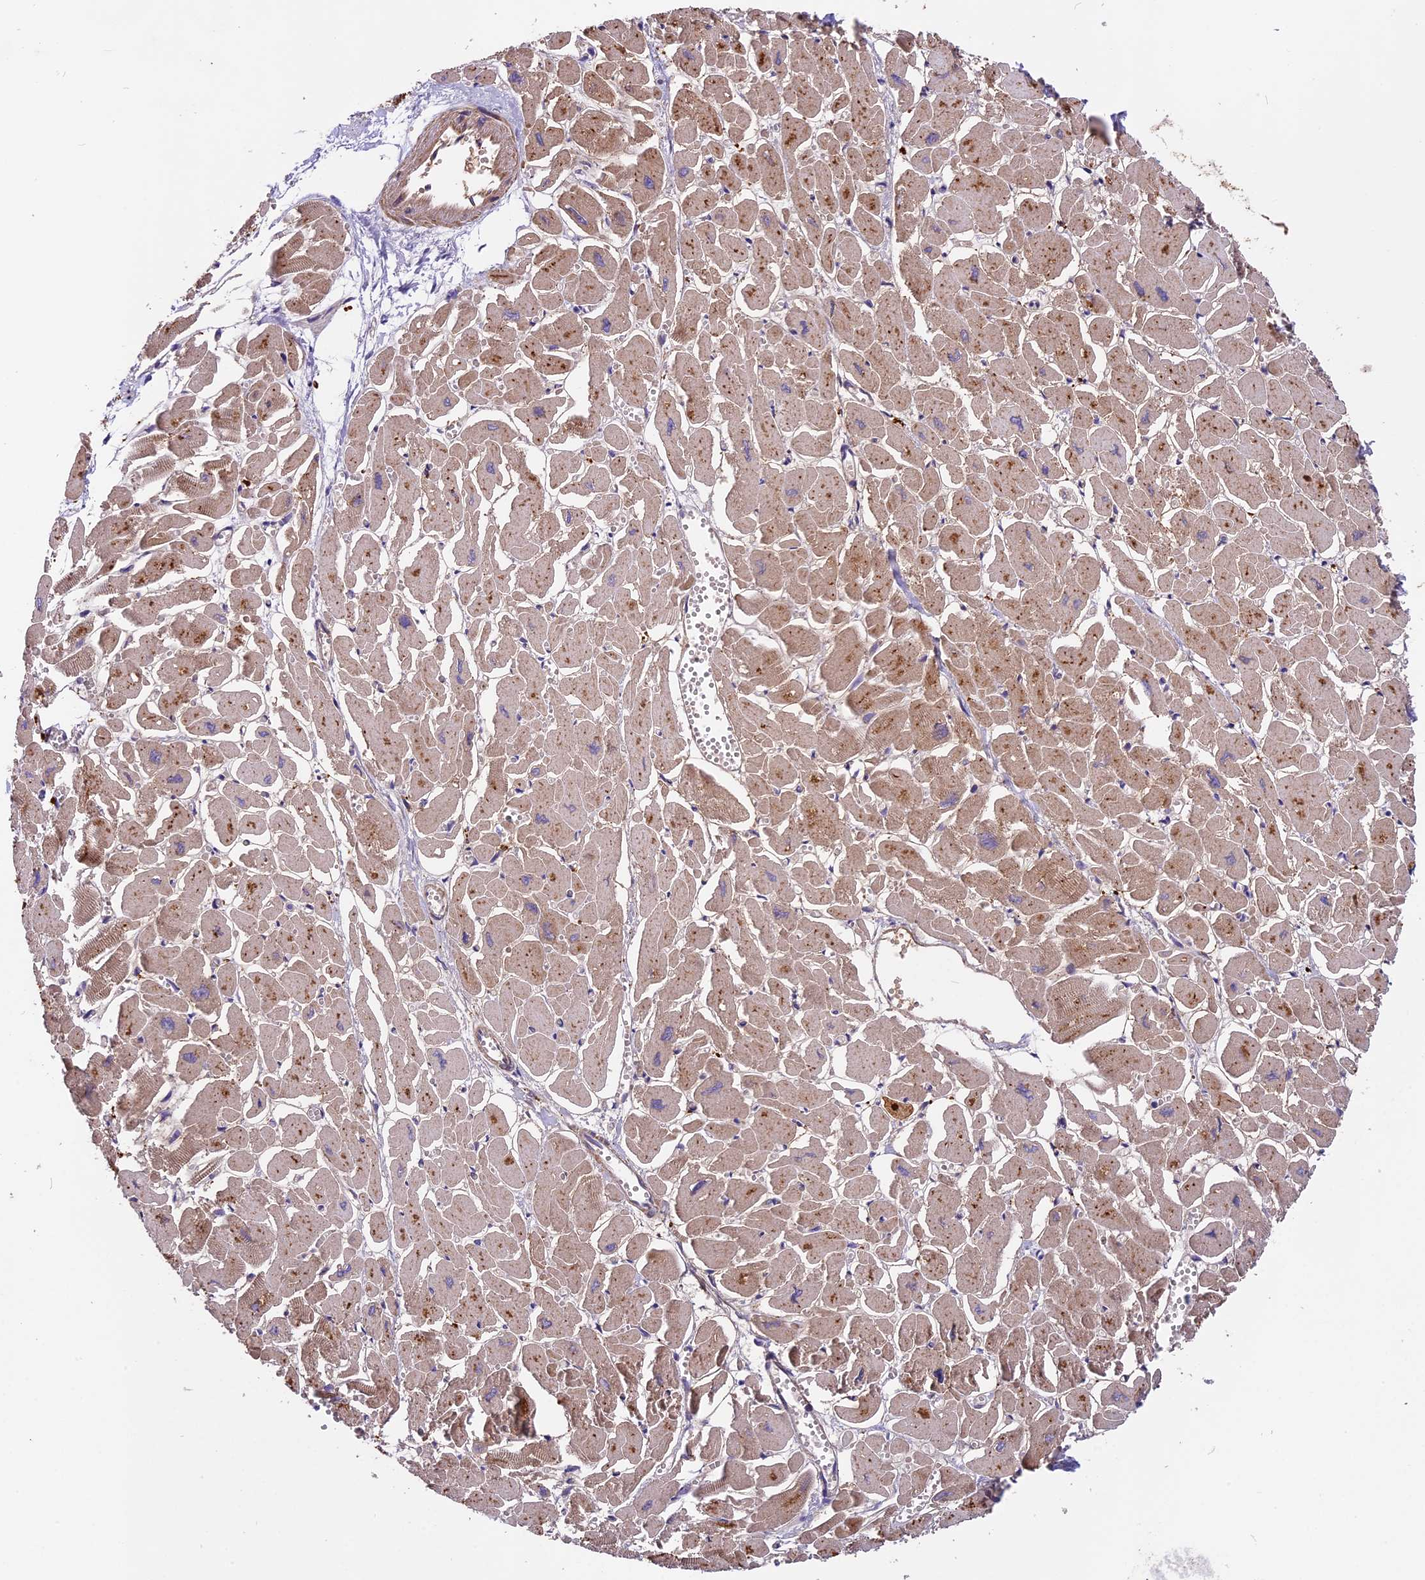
{"staining": {"intensity": "weak", "quantity": ">75%", "location": "cytoplasmic/membranous"}, "tissue": "heart muscle", "cell_type": "Cardiomyocytes", "image_type": "normal", "snomed": [{"axis": "morphology", "description": "Normal tissue, NOS"}, {"axis": "topography", "description": "Heart"}], "caption": "Protein analysis of normal heart muscle shows weak cytoplasmic/membranous staining in about >75% of cardiomyocytes.", "gene": "COPE", "patient": {"sex": "male", "age": 54}}